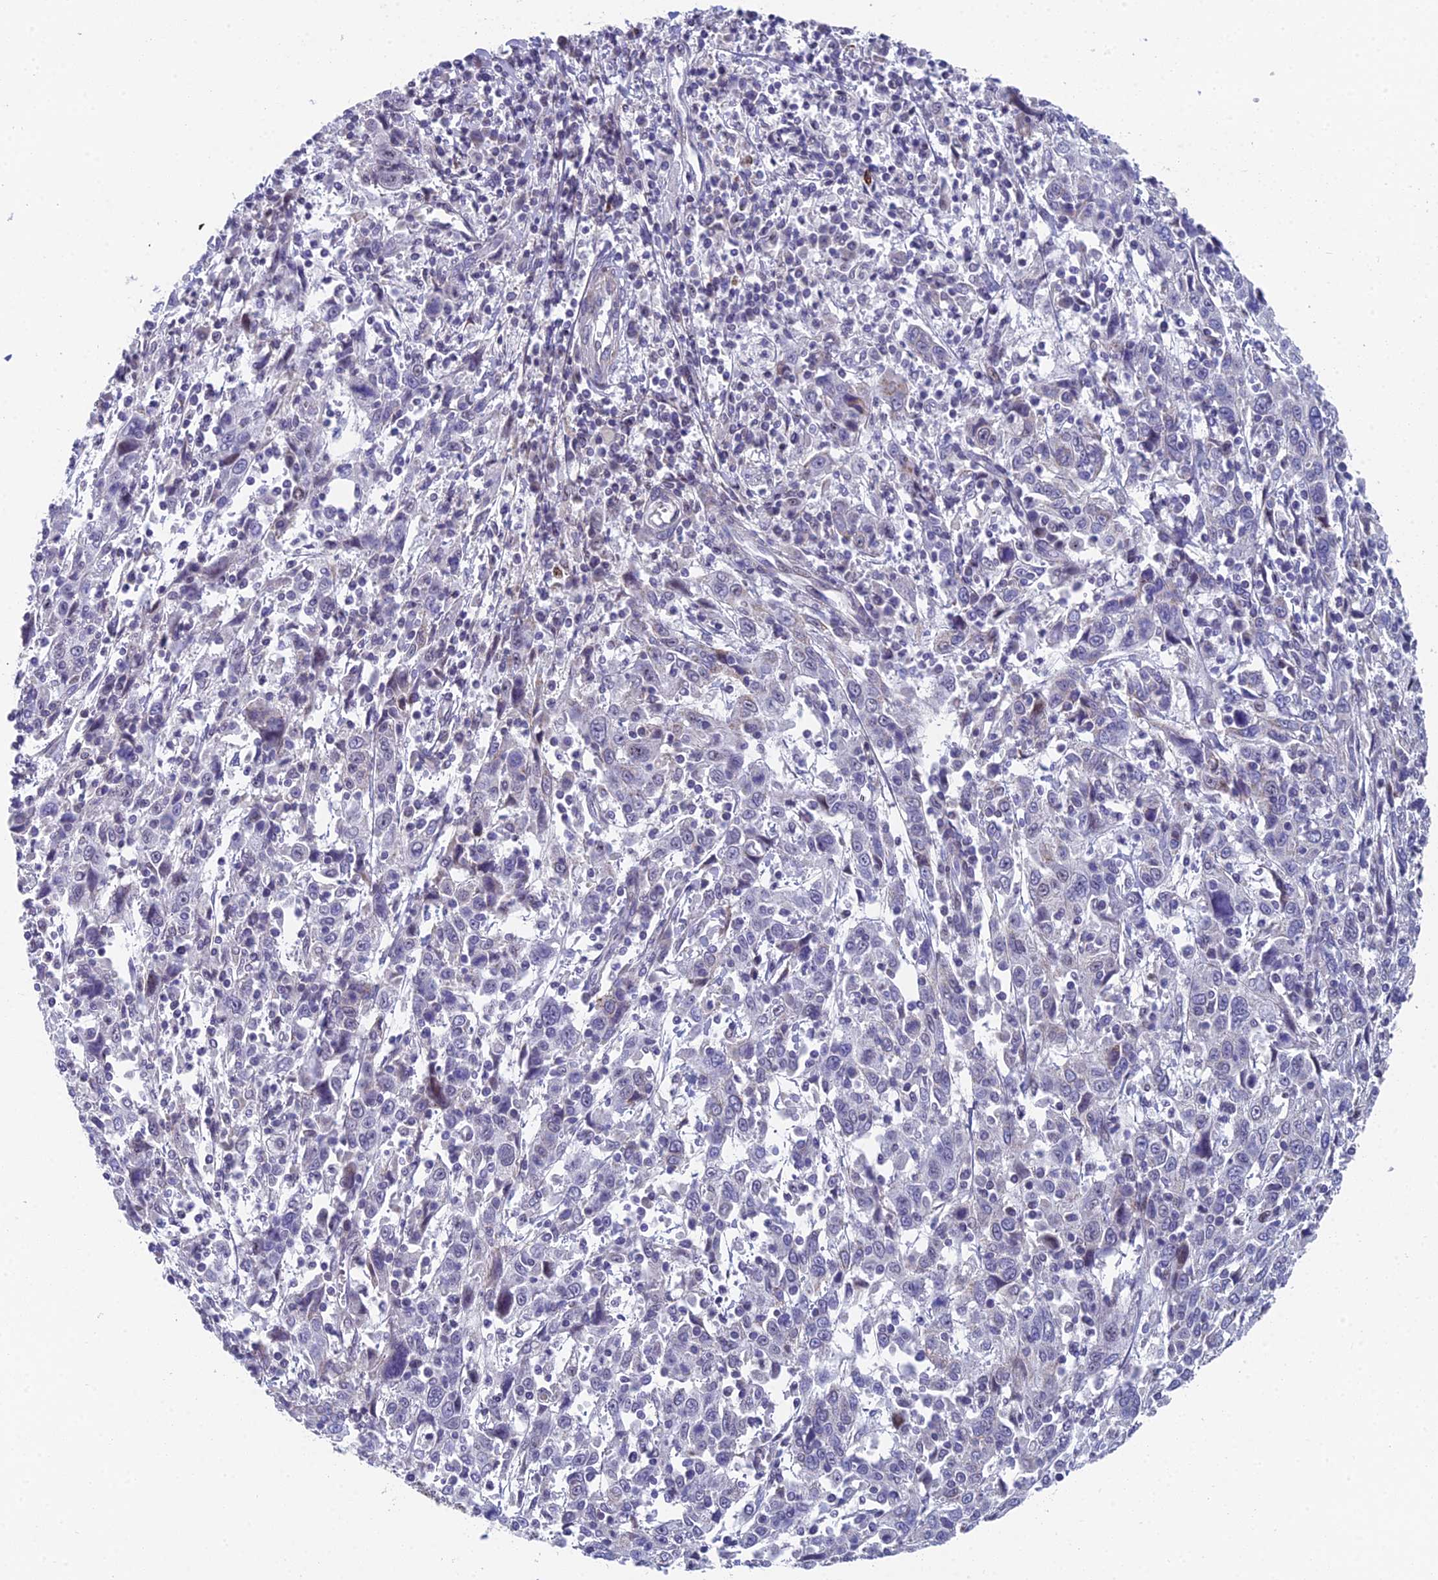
{"staining": {"intensity": "negative", "quantity": "none", "location": "none"}, "tissue": "cervical cancer", "cell_type": "Tumor cells", "image_type": "cancer", "snomed": [{"axis": "morphology", "description": "Squamous cell carcinoma, NOS"}, {"axis": "topography", "description": "Cervix"}], "caption": "Immunohistochemistry histopathology image of human cervical cancer stained for a protein (brown), which exhibits no expression in tumor cells.", "gene": "XKR9", "patient": {"sex": "female", "age": 46}}